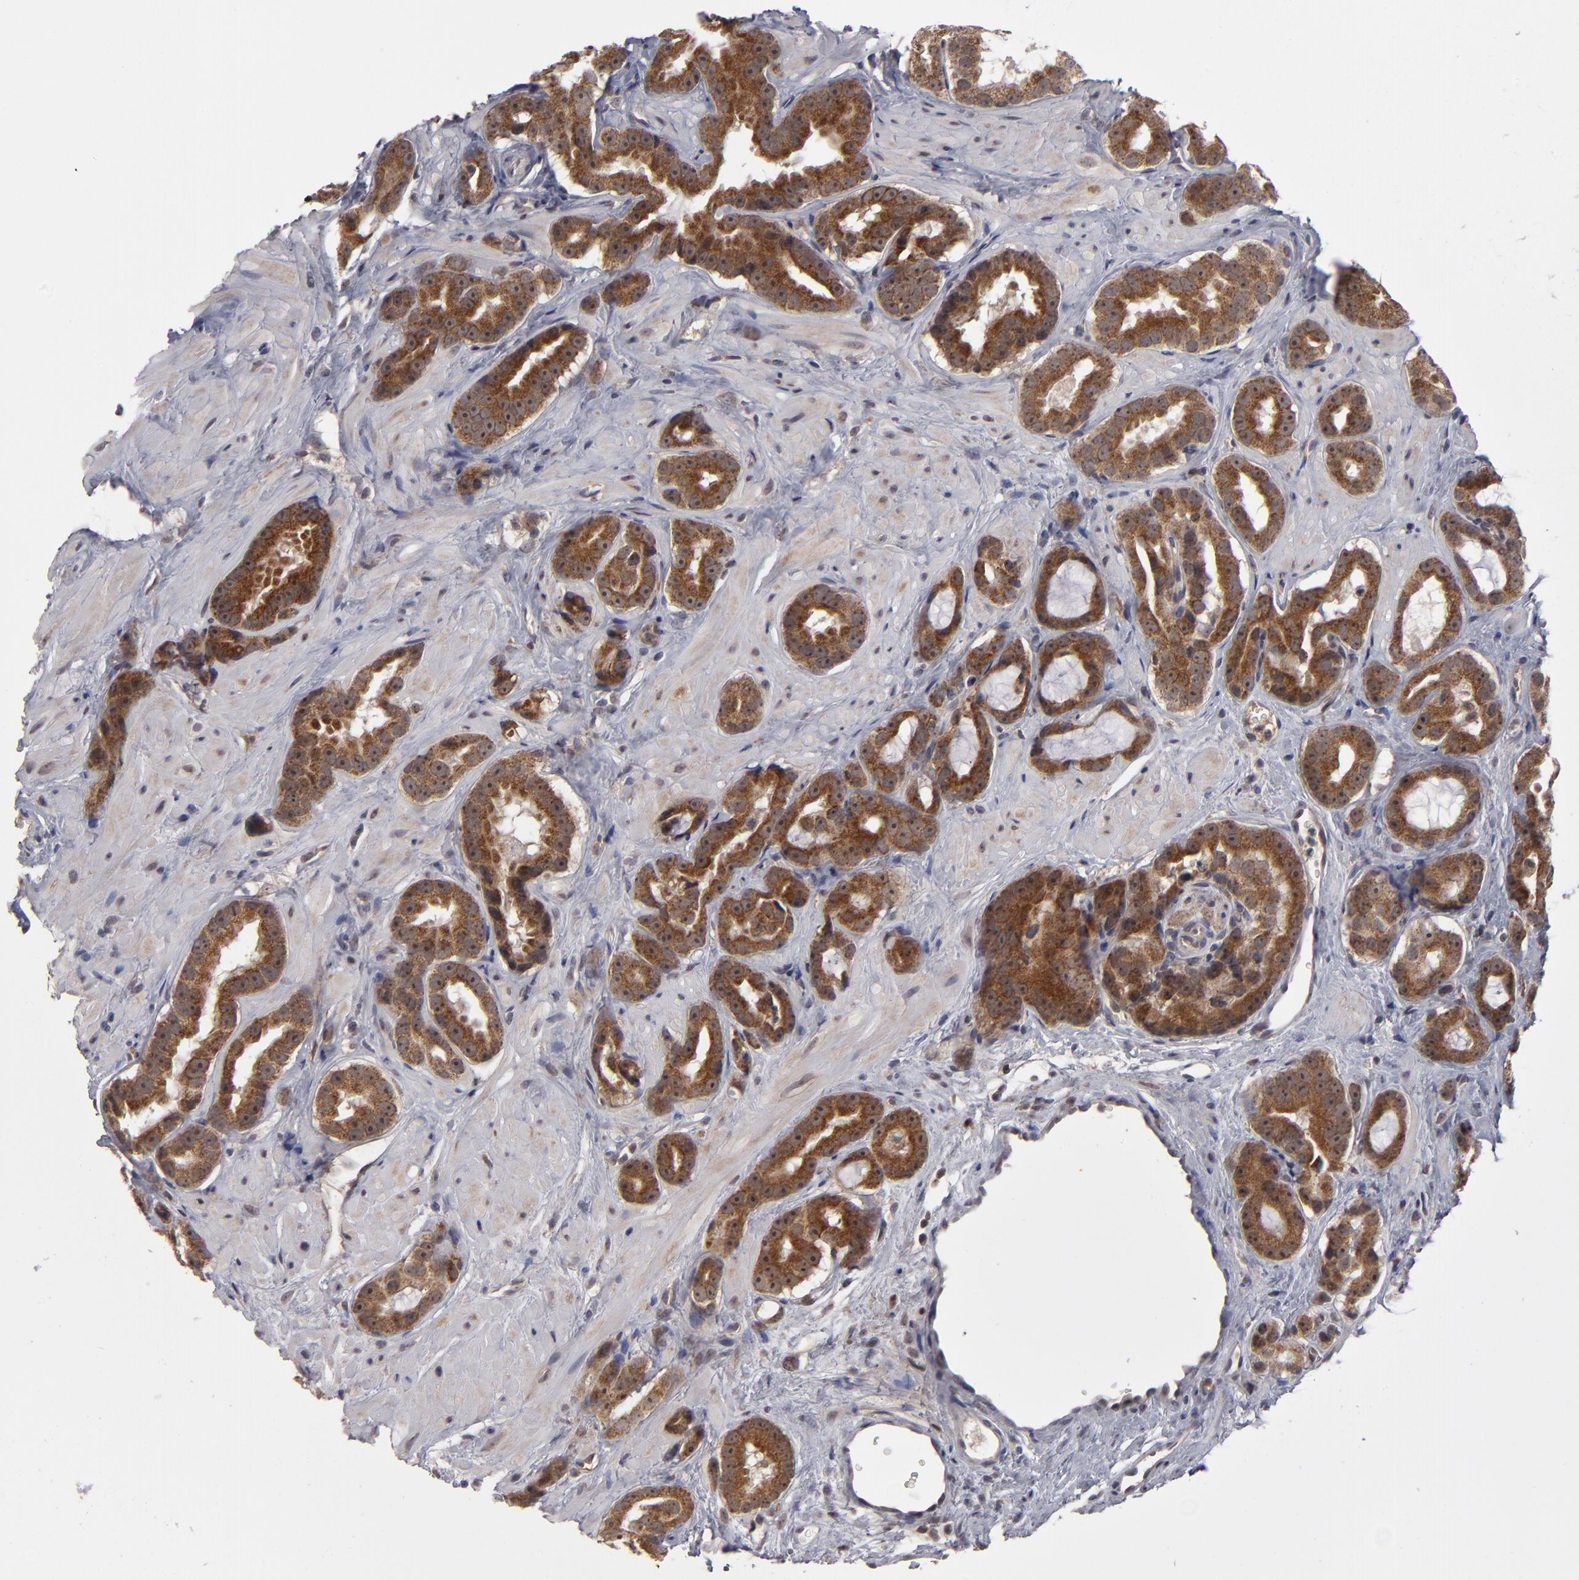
{"staining": {"intensity": "strong", "quantity": ">75%", "location": "cytoplasmic/membranous"}, "tissue": "prostate cancer", "cell_type": "Tumor cells", "image_type": "cancer", "snomed": [{"axis": "morphology", "description": "Adenocarcinoma, Low grade"}, {"axis": "topography", "description": "Prostate"}], "caption": "Brown immunohistochemical staining in human prostate cancer exhibits strong cytoplasmic/membranous positivity in approximately >75% of tumor cells.", "gene": "GLCCI1", "patient": {"sex": "male", "age": 59}}